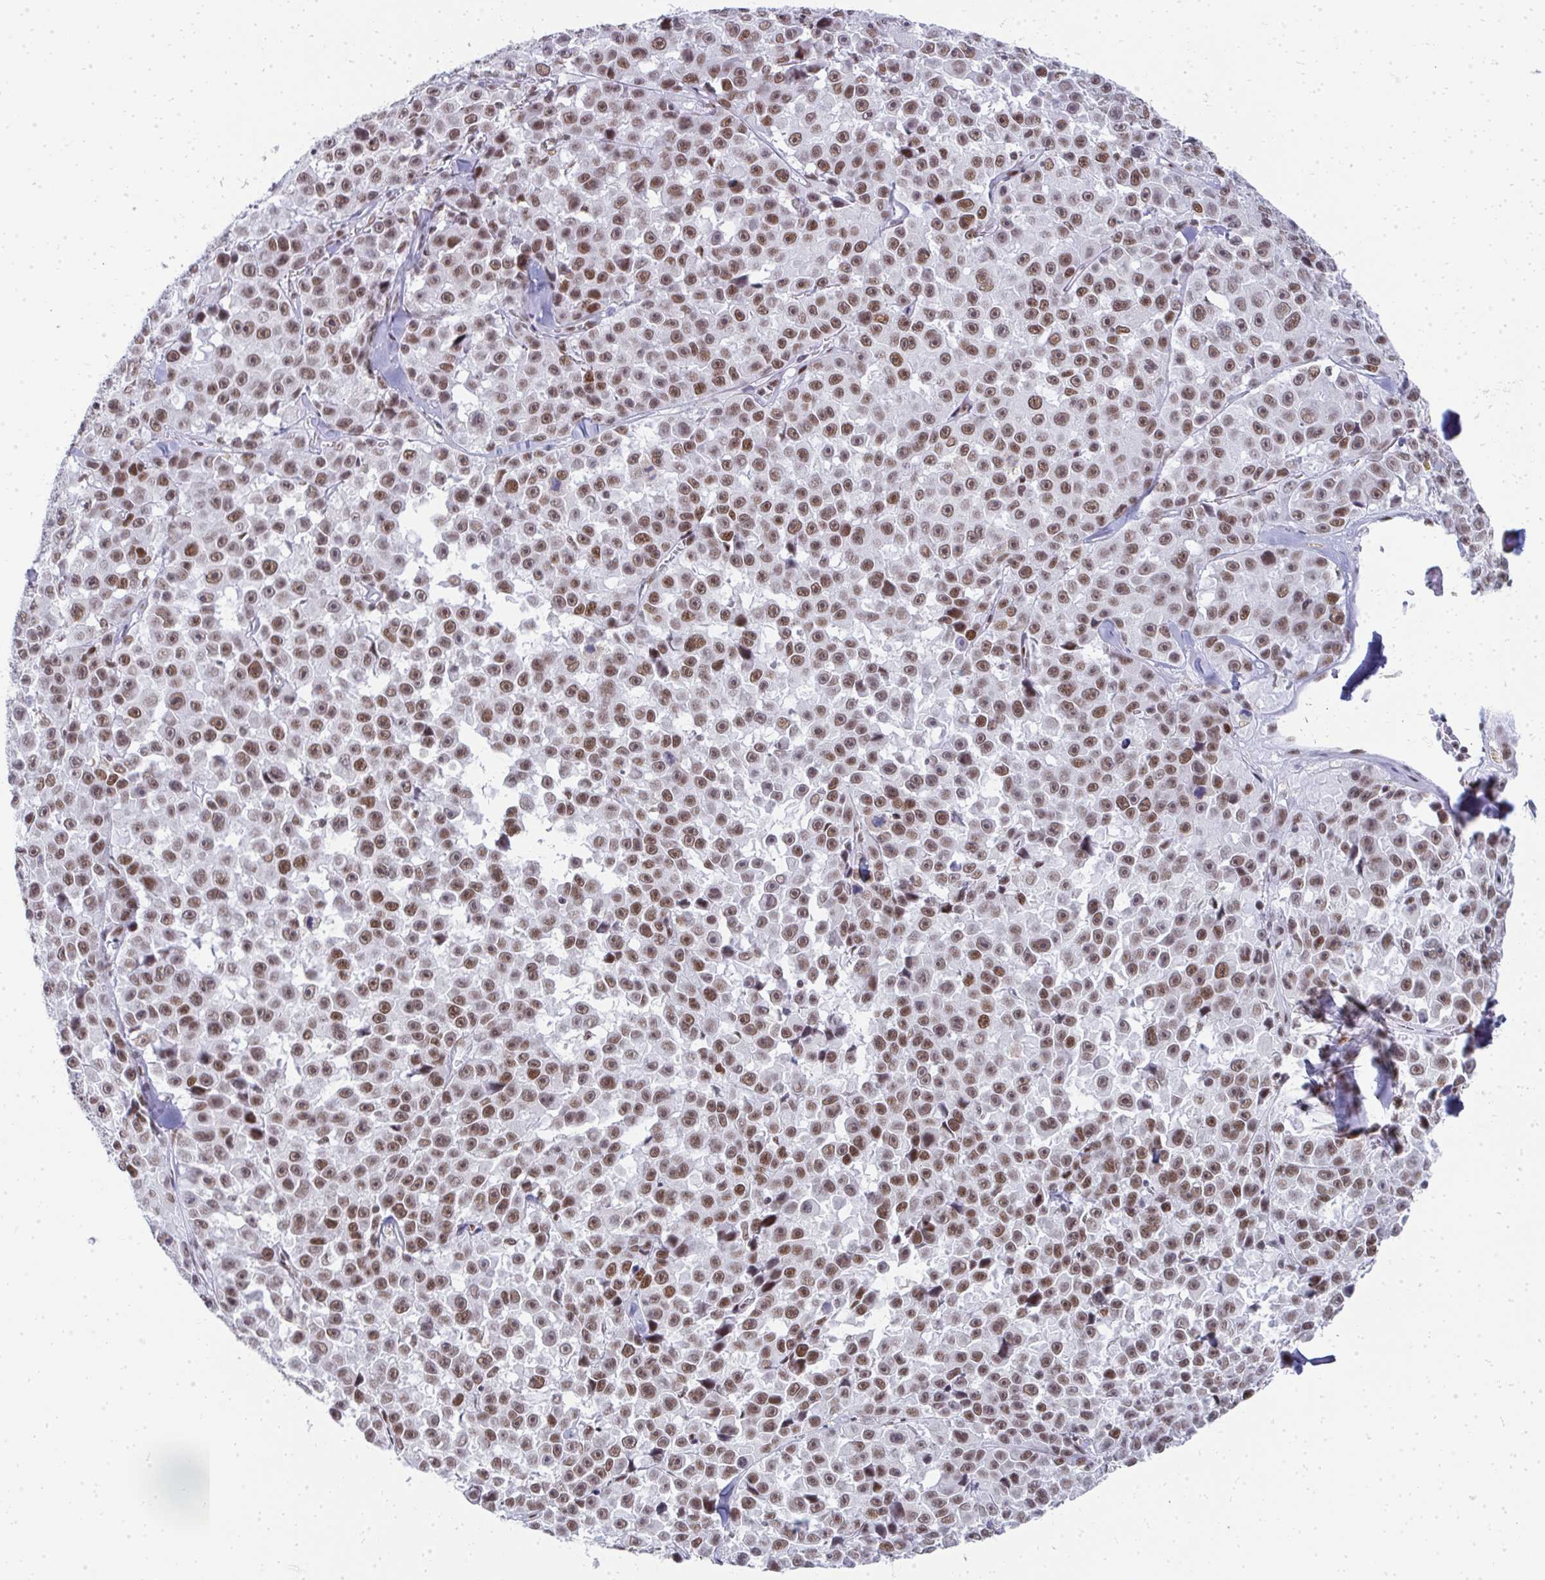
{"staining": {"intensity": "moderate", "quantity": ">75%", "location": "nuclear"}, "tissue": "melanoma", "cell_type": "Tumor cells", "image_type": "cancer", "snomed": [{"axis": "morphology", "description": "Malignant melanoma, NOS"}, {"axis": "topography", "description": "Skin"}], "caption": "Moderate nuclear staining is seen in approximately >75% of tumor cells in malignant melanoma.", "gene": "CREBBP", "patient": {"sex": "female", "age": 66}}